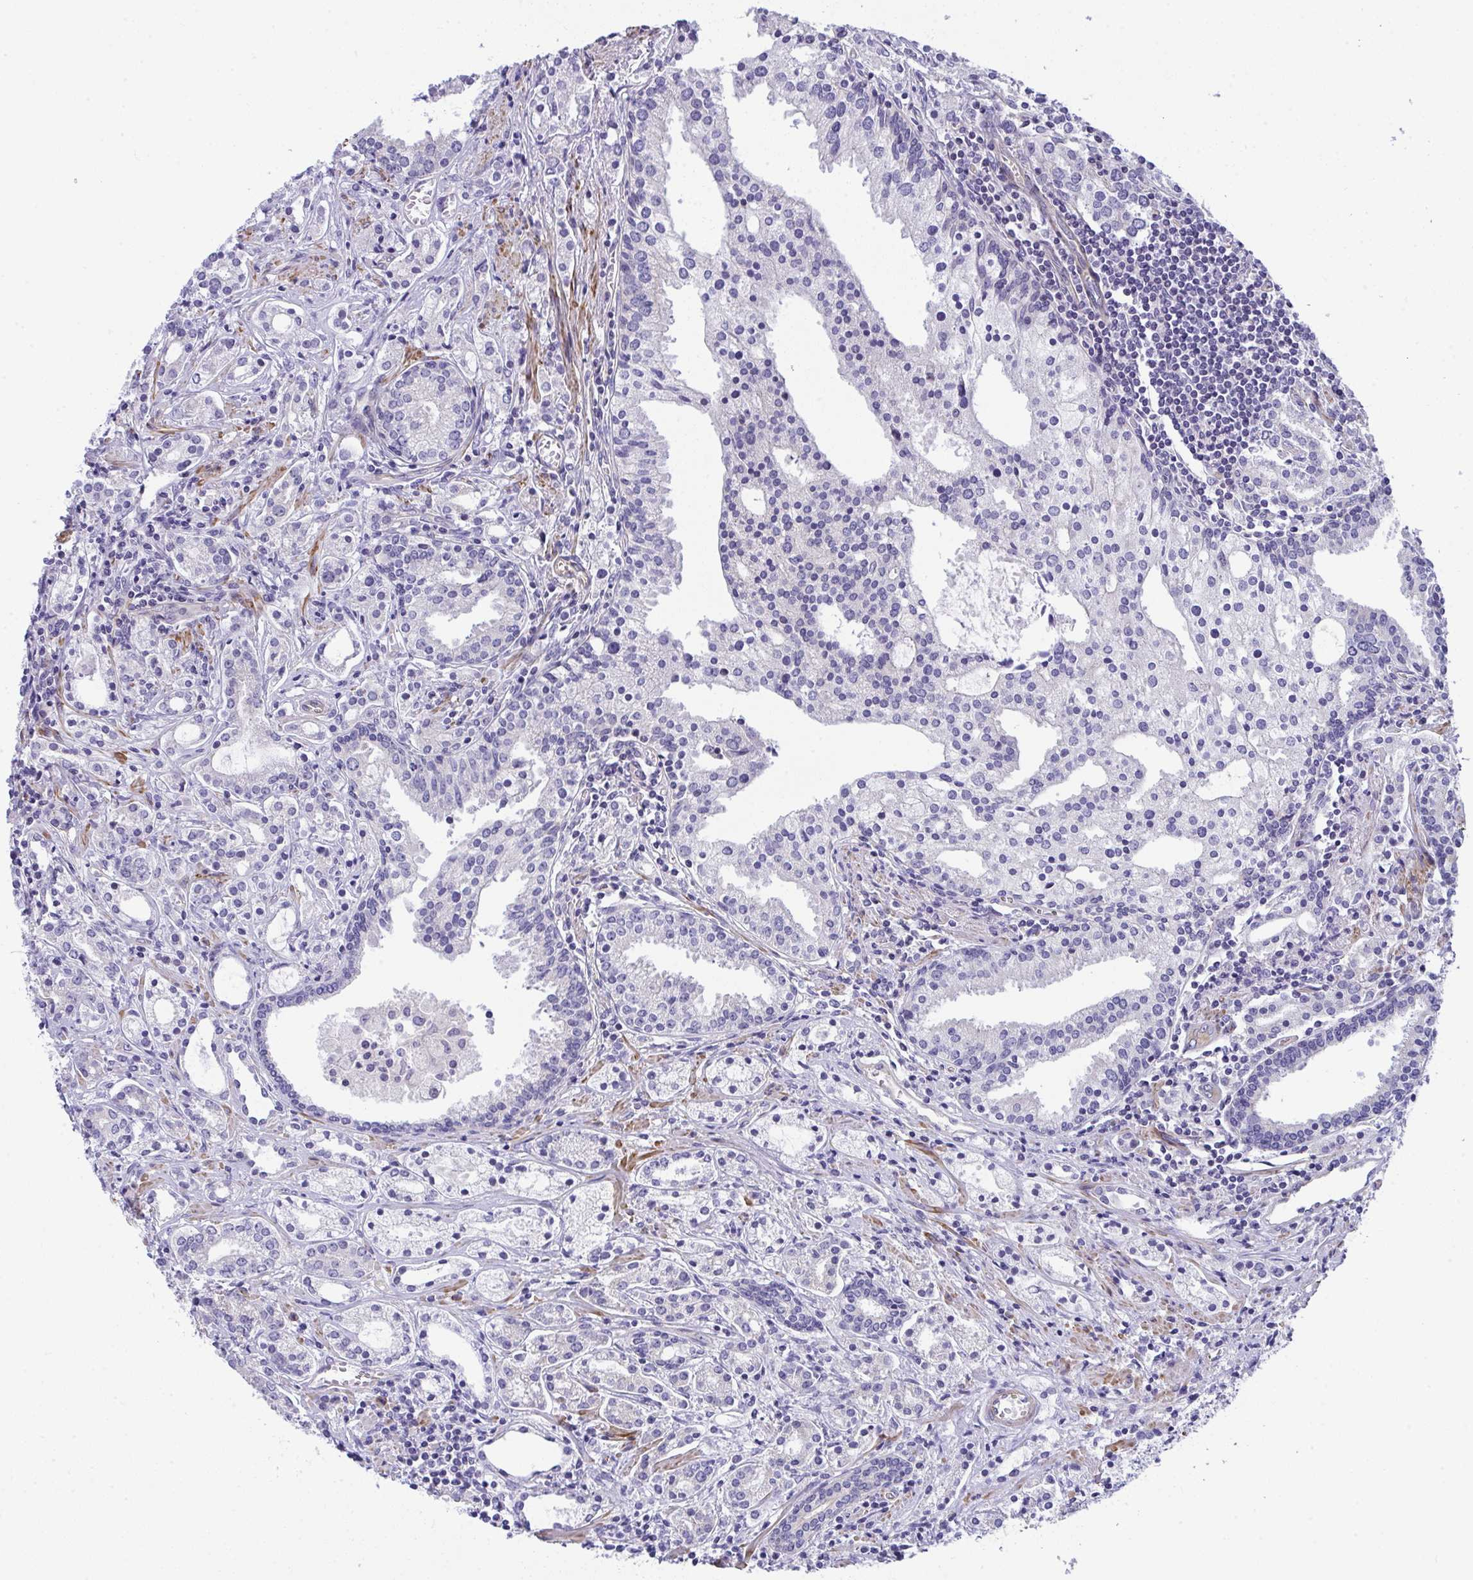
{"staining": {"intensity": "negative", "quantity": "none", "location": "none"}, "tissue": "prostate cancer", "cell_type": "Tumor cells", "image_type": "cancer", "snomed": [{"axis": "morphology", "description": "Adenocarcinoma, Medium grade"}, {"axis": "topography", "description": "Prostate"}], "caption": "Immunohistochemical staining of prostate cancer shows no significant expression in tumor cells.", "gene": "MYL12A", "patient": {"sex": "male", "age": 57}}